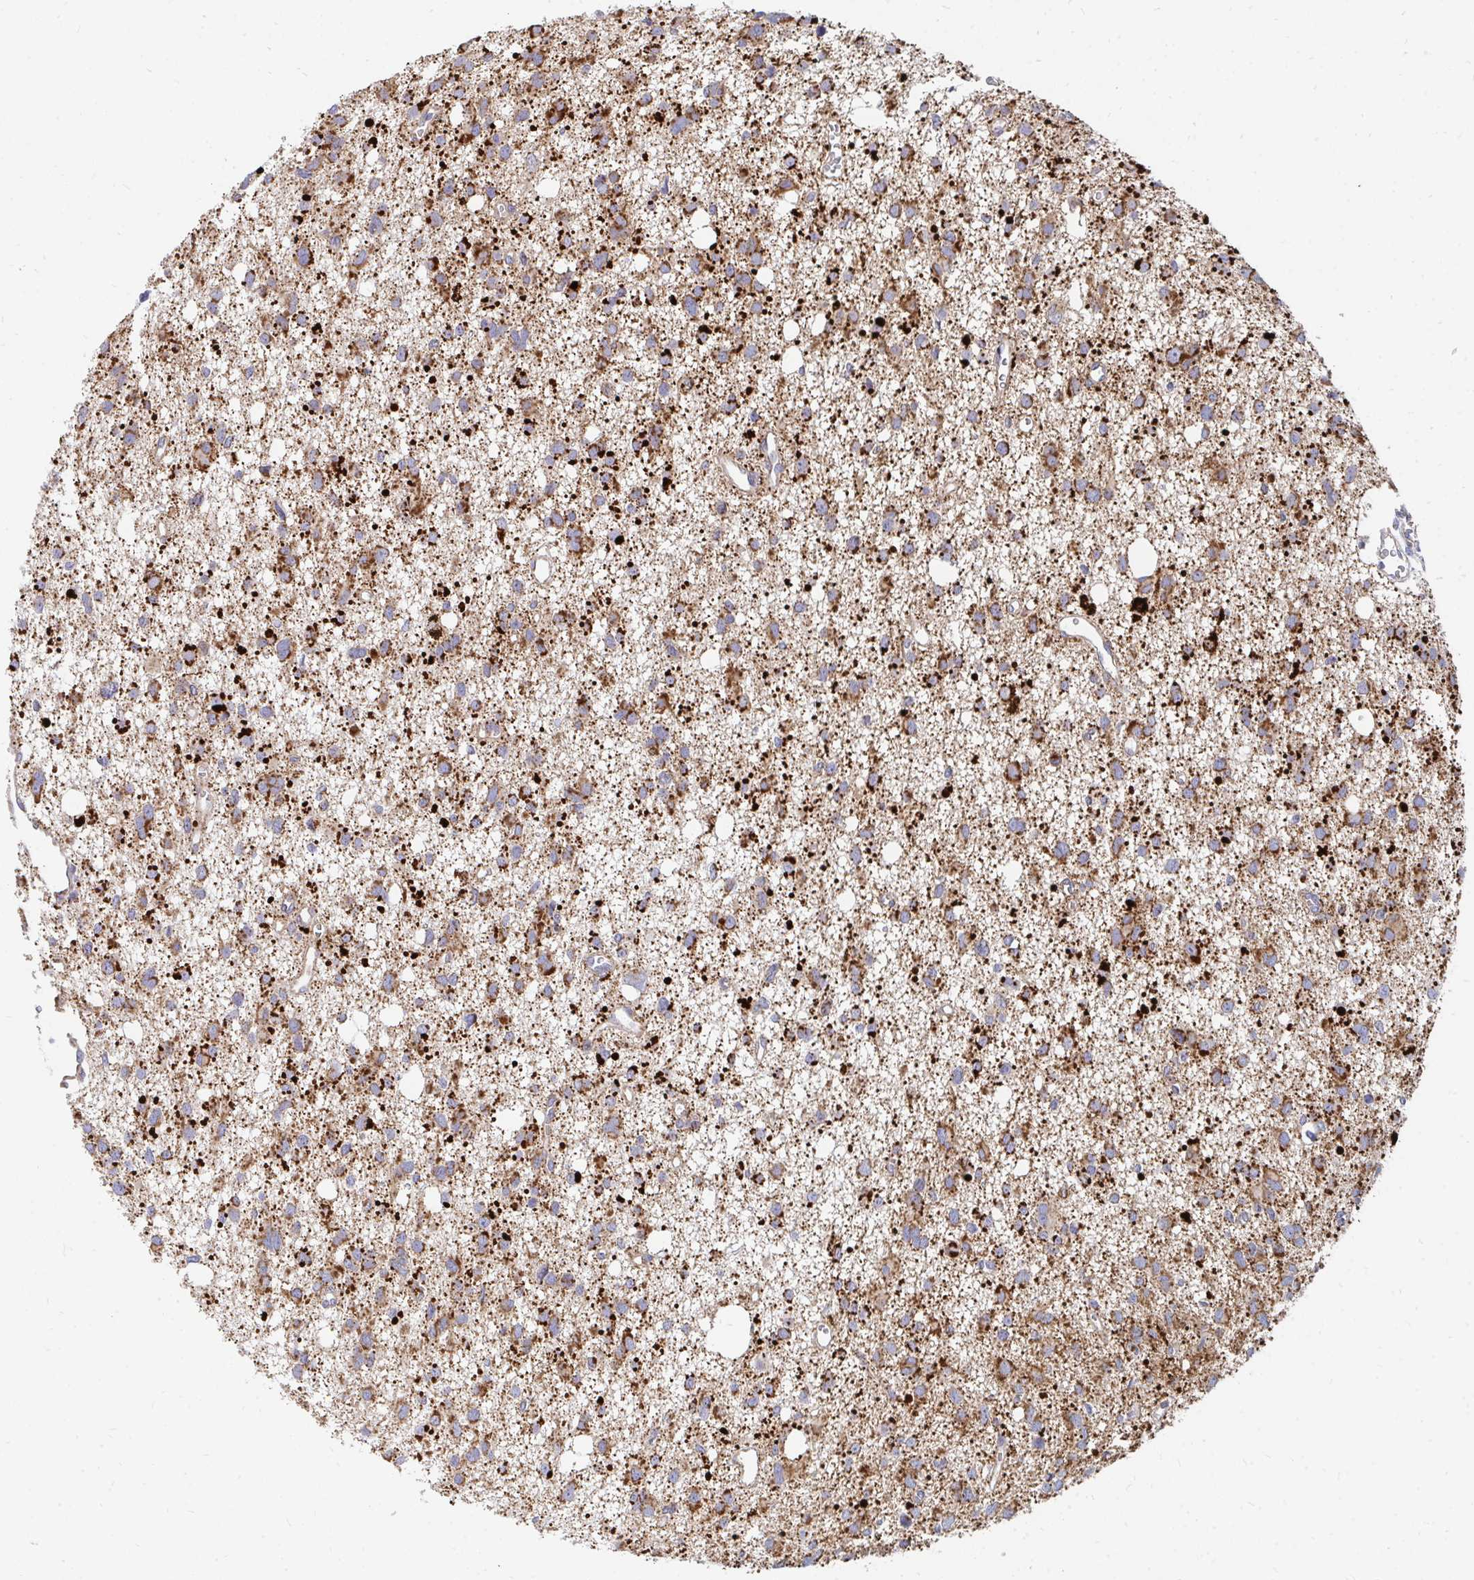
{"staining": {"intensity": "strong", "quantity": "25%-75%", "location": "cytoplasmic/membranous"}, "tissue": "glioma", "cell_type": "Tumor cells", "image_type": "cancer", "snomed": [{"axis": "morphology", "description": "Glioma, malignant, High grade"}, {"axis": "topography", "description": "Brain"}], "caption": "An image of glioma stained for a protein displays strong cytoplasmic/membranous brown staining in tumor cells.", "gene": "PC", "patient": {"sex": "male", "age": 23}}